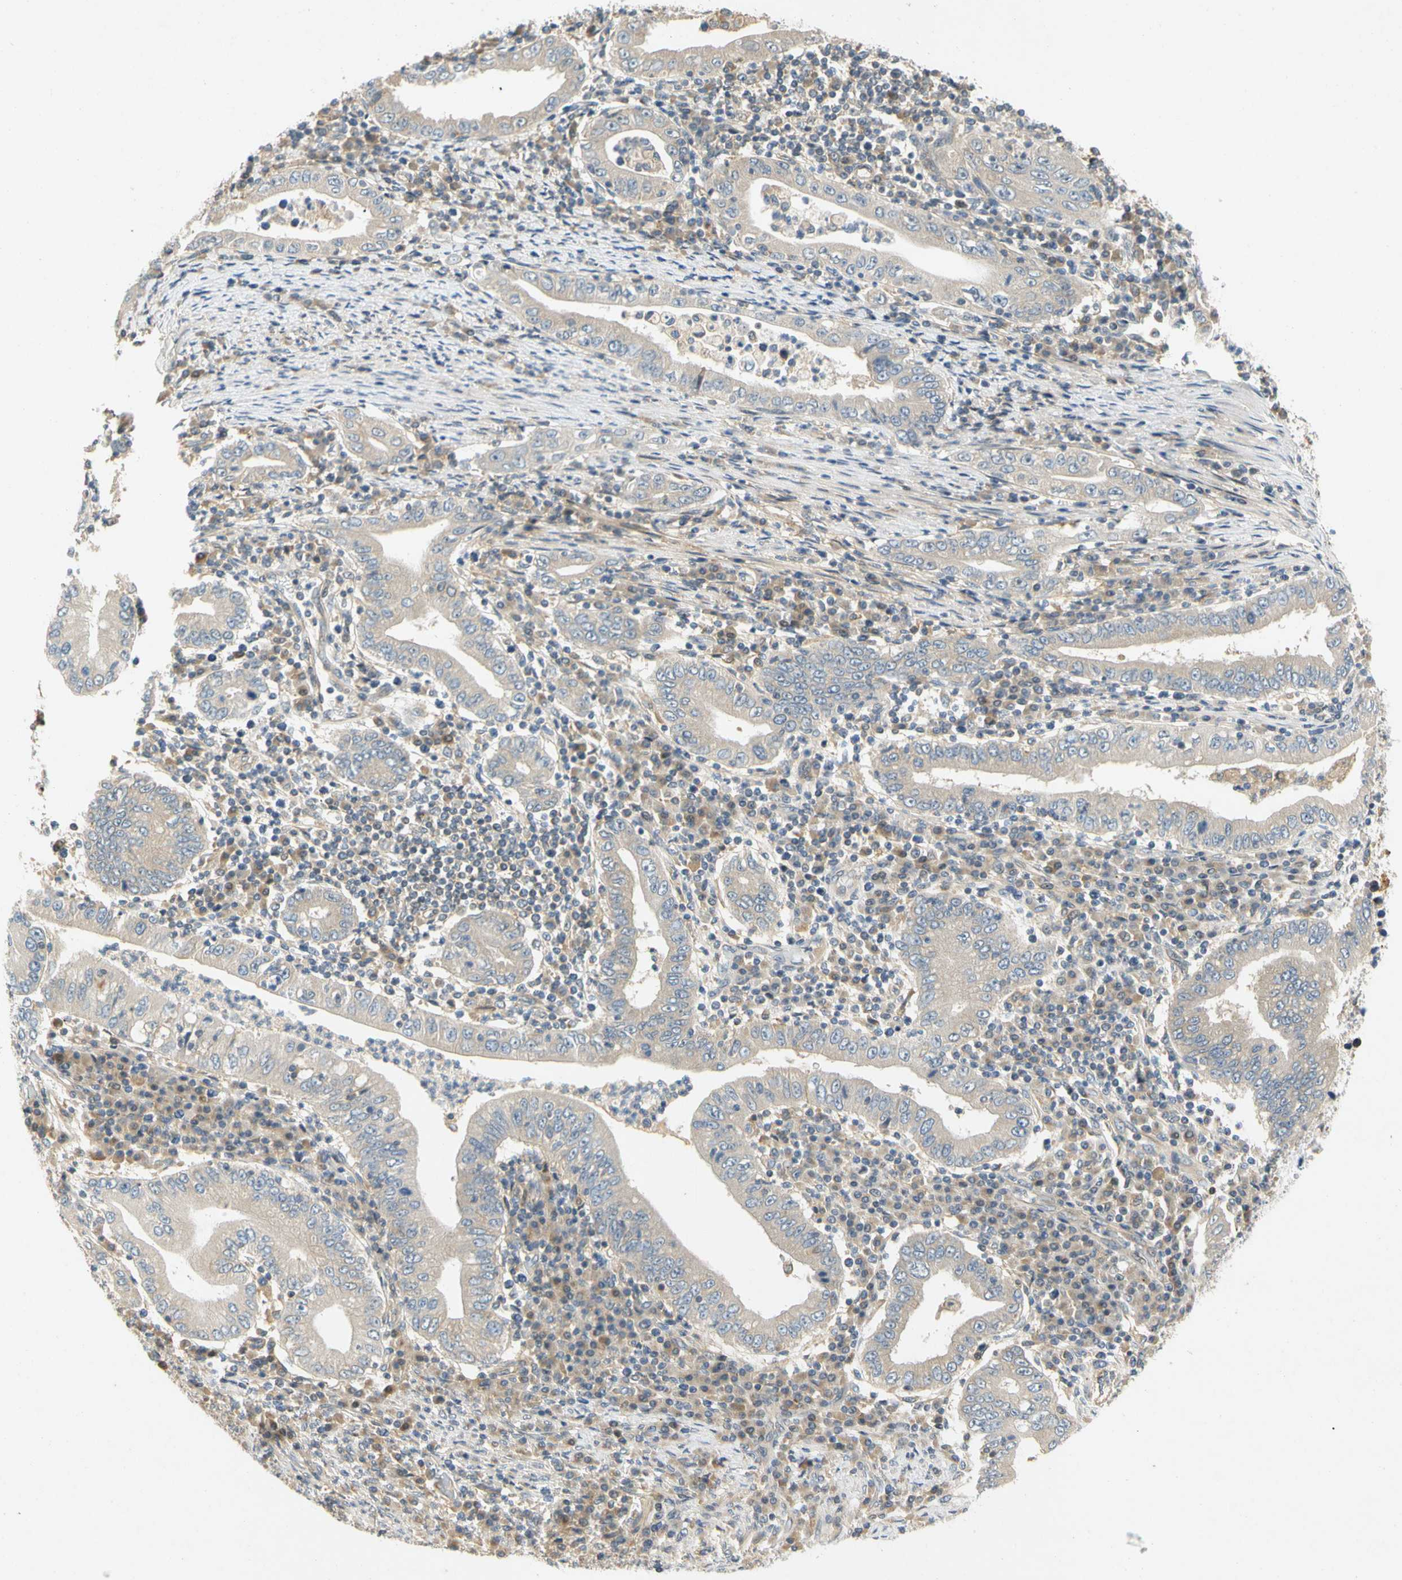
{"staining": {"intensity": "negative", "quantity": "none", "location": "none"}, "tissue": "stomach cancer", "cell_type": "Tumor cells", "image_type": "cancer", "snomed": [{"axis": "morphology", "description": "Normal tissue, NOS"}, {"axis": "morphology", "description": "Adenocarcinoma, NOS"}, {"axis": "topography", "description": "Esophagus"}, {"axis": "topography", "description": "Stomach, upper"}, {"axis": "topography", "description": "Peripheral nerve tissue"}], "caption": "Immunohistochemical staining of human stomach adenocarcinoma demonstrates no significant positivity in tumor cells. Brightfield microscopy of immunohistochemistry (IHC) stained with DAB (3,3'-diaminobenzidine) (brown) and hematoxylin (blue), captured at high magnification.", "gene": "GATD1", "patient": {"sex": "male", "age": 62}}